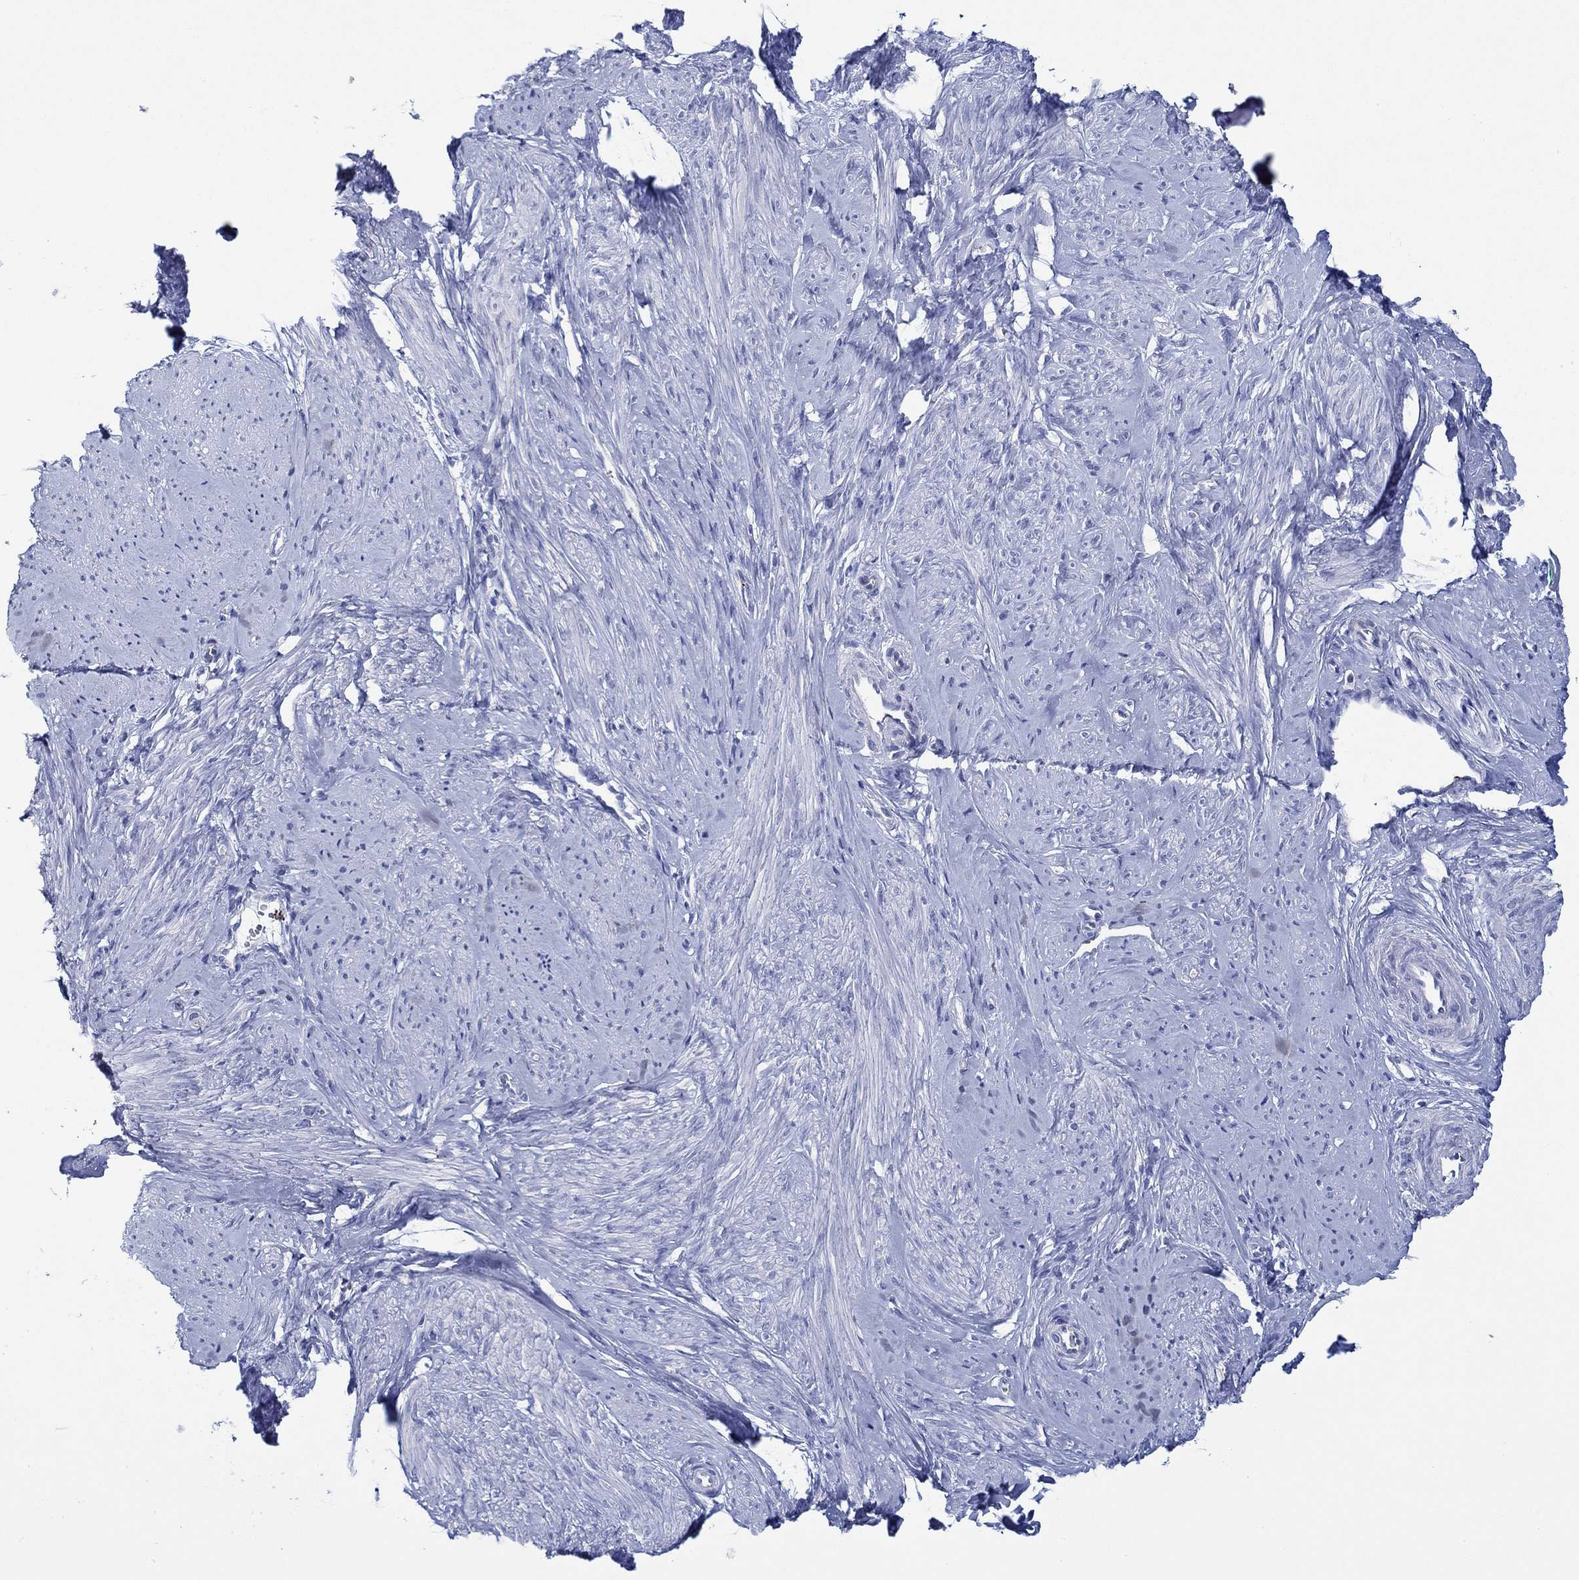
{"staining": {"intensity": "negative", "quantity": "none", "location": "none"}, "tissue": "smooth muscle", "cell_type": "Smooth muscle cells", "image_type": "normal", "snomed": [{"axis": "morphology", "description": "Normal tissue, NOS"}, {"axis": "topography", "description": "Smooth muscle"}], "caption": "Benign smooth muscle was stained to show a protein in brown. There is no significant positivity in smooth muscle cells.", "gene": "SLC27A3", "patient": {"sex": "female", "age": 48}}